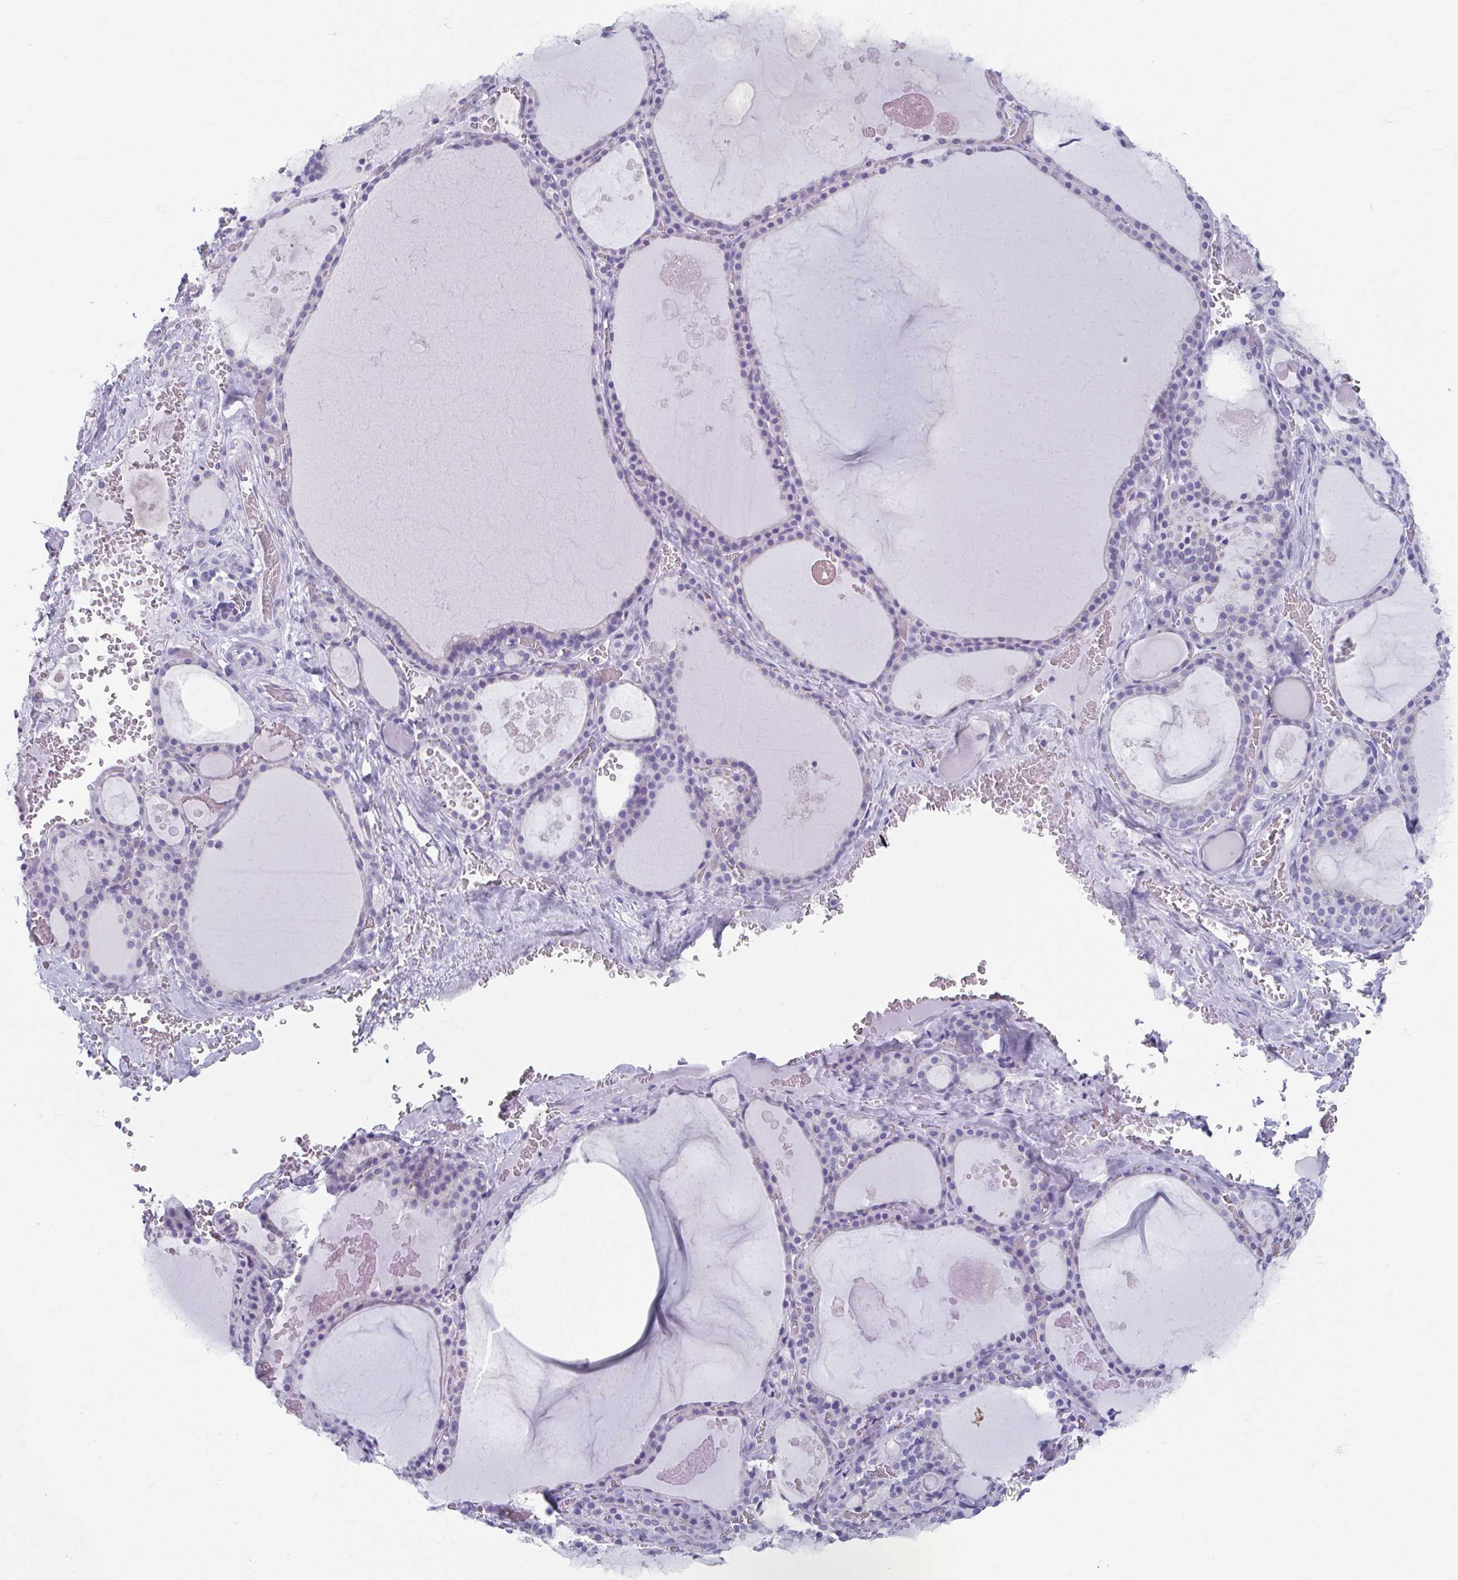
{"staining": {"intensity": "negative", "quantity": "none", "location": "none"}, "tissue": "thyroid gland", "cell_type": "Glandular cells", "image_type": "normal", "snomed": [{"axis": "morphology", "description": "Normal tissue, NOS"}, {"axis": "topography", "description": "Thyroid gland"}], "caption": "The IHC histopathology image has no significant expression in glandular cells of thyroid gland.", "gene": "GHRL", "patient": {"sex": "male", "age": 56}}